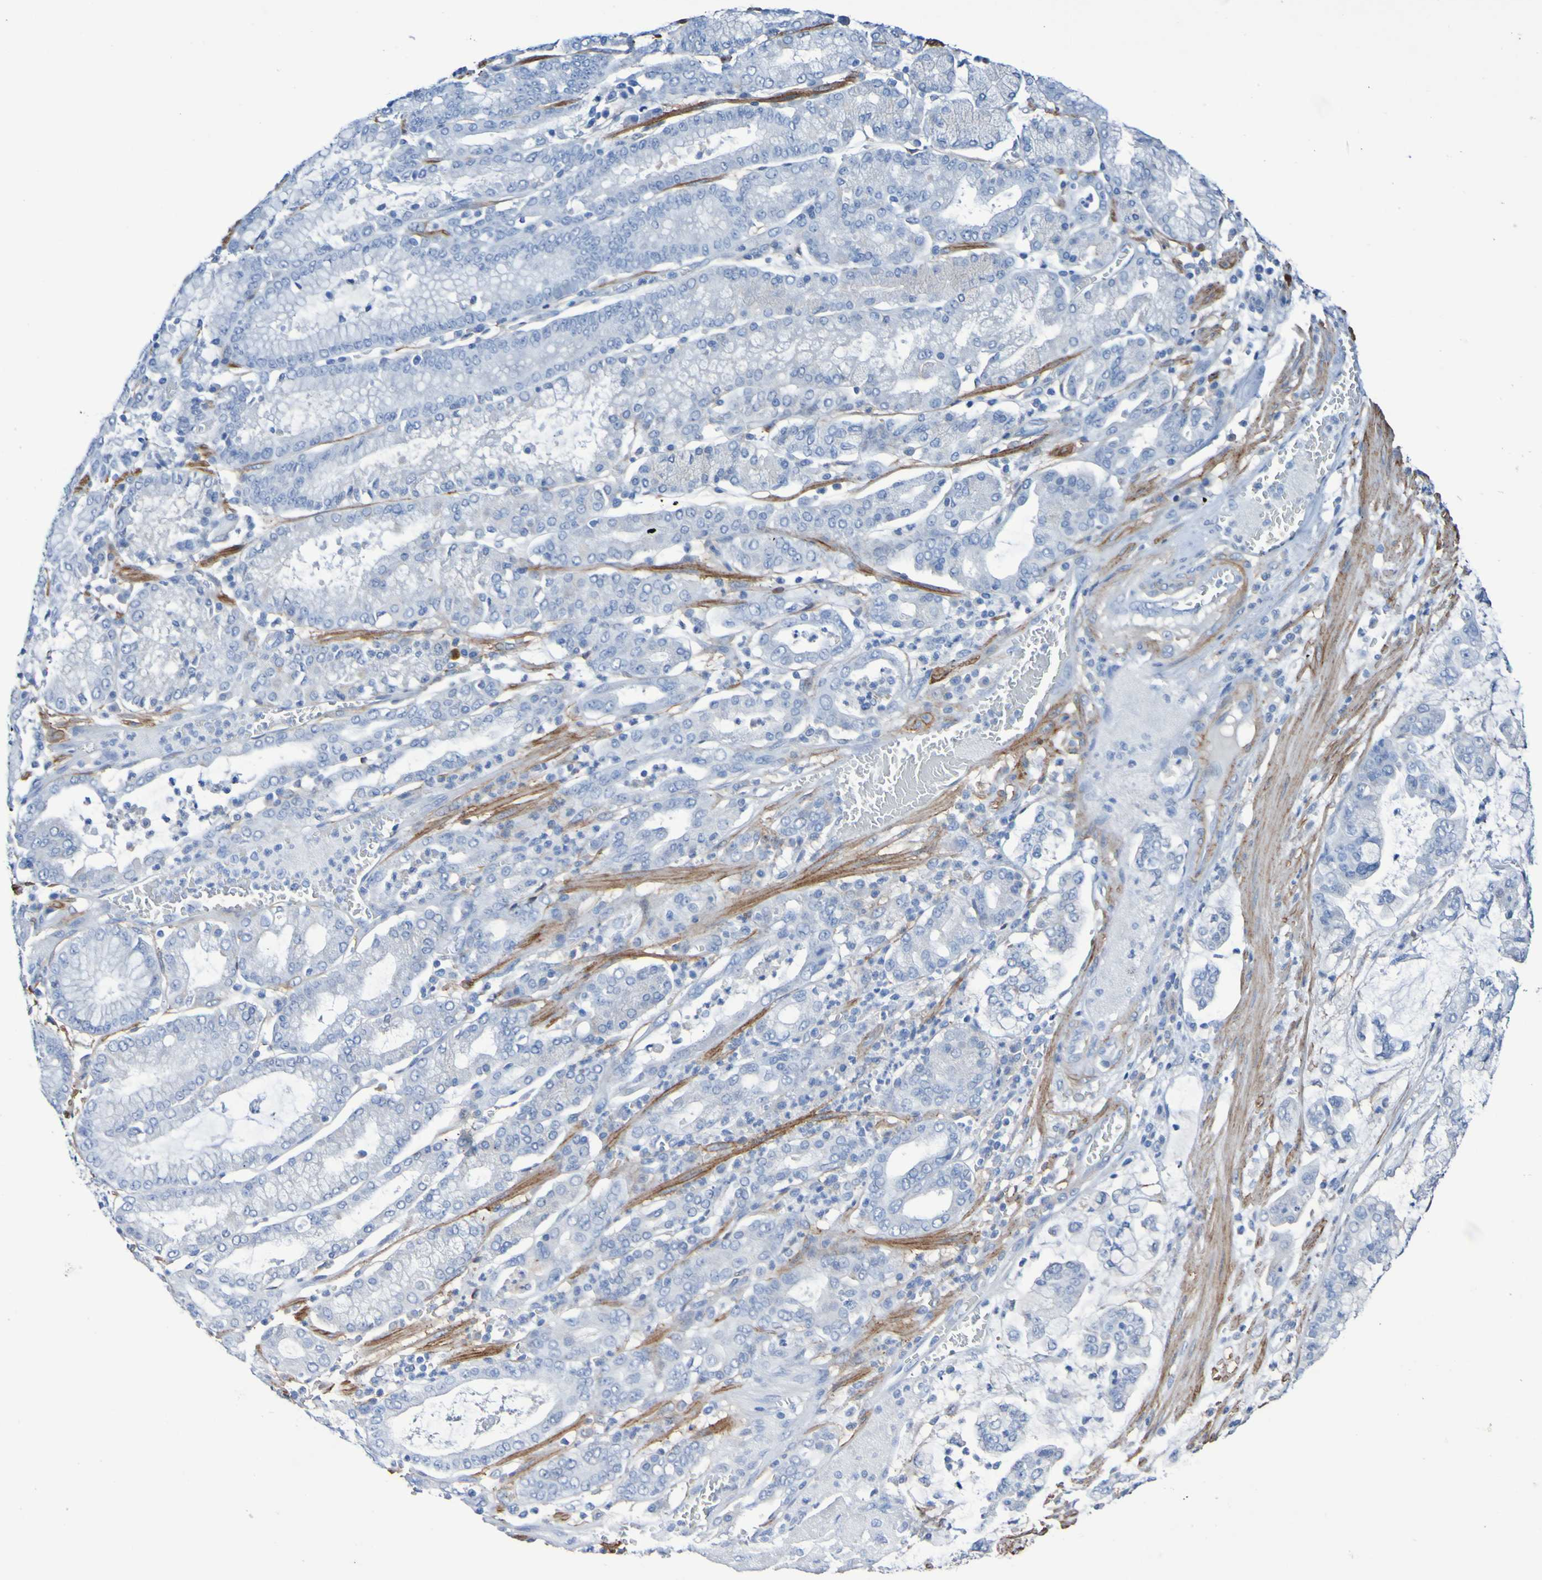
{"staining": {"intensity": "negative", "quantity": "none", "location": "none"}, "tissue": "stomach cancer", "cell_type": "Tumor cells", "image_type": "cancer", "snomed": [{"axis": "morphology", "description": "Normal tissue, NOS"}, {"axis": "morphology", "description": "Adenocarcinoma, NOS"}, {"axis": "topography", "description": "Stomach, upper"}, {"axis": "topography", "description": "Stomach"}], "caption": "IHC of stomach adenocarcinoma displays no positivity in tumor cells.", "gene": "SGCB", "patient": {"sex": "male", "age": 76}}